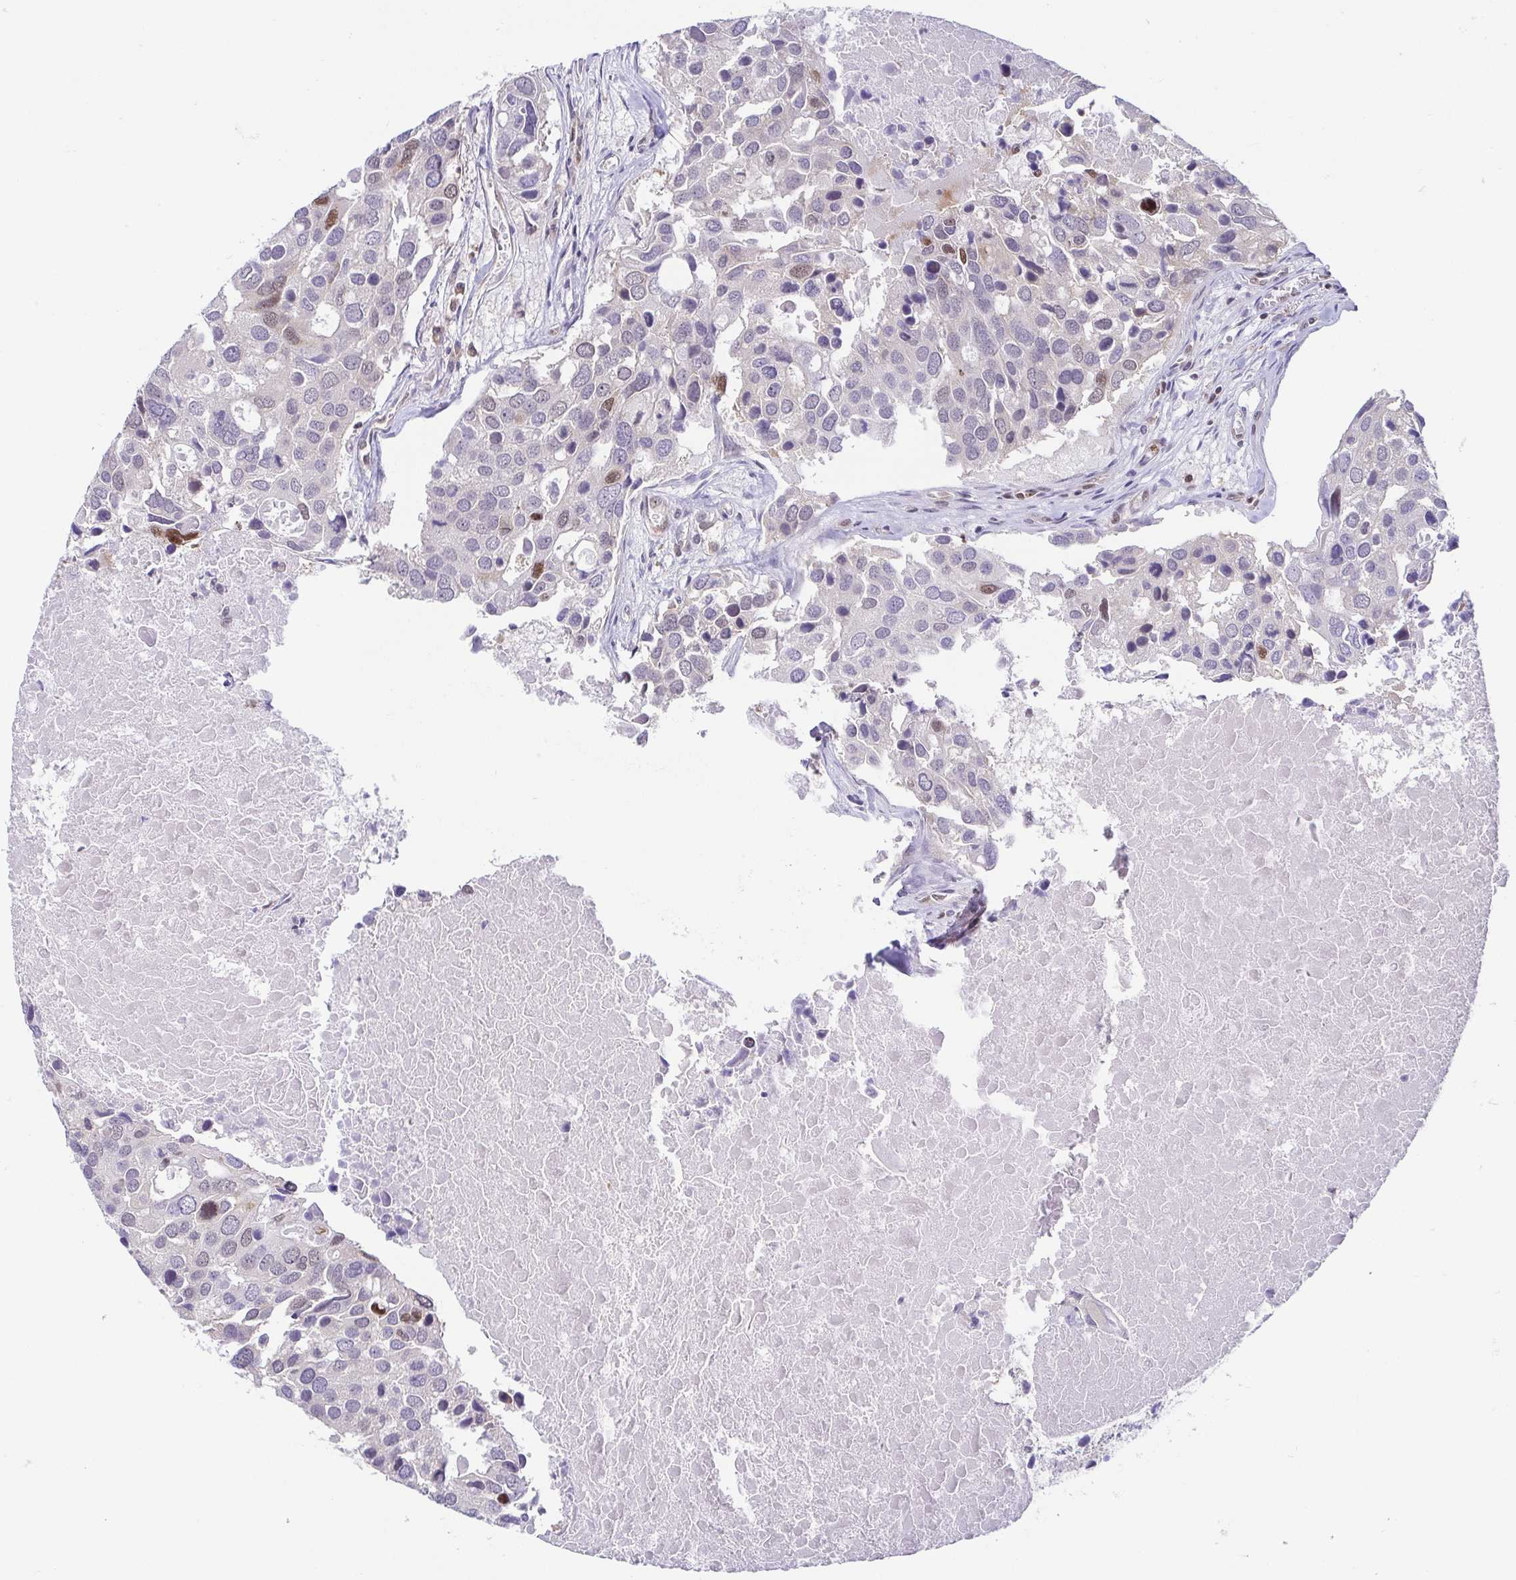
{"staining": {"intensity": "moderate", "quantity": "<25%", "location": "nuclear"}, "tissue": "breast cancer", "cell_type": "Tumor cells", "image_type": "cancer", "snomed": [{"axis": "morphology", "description": "Duct carcinoma"}, {"axis": "topography", "description": "Breast"}], "caption": "A low amount of moderate nuclear positivity is appreciated in approximately <25% of tumor cells in breast invasive ductal carcinoma tissue.", "gene": "EWSR1", "patient": {"sex": "female", "age": 83}}